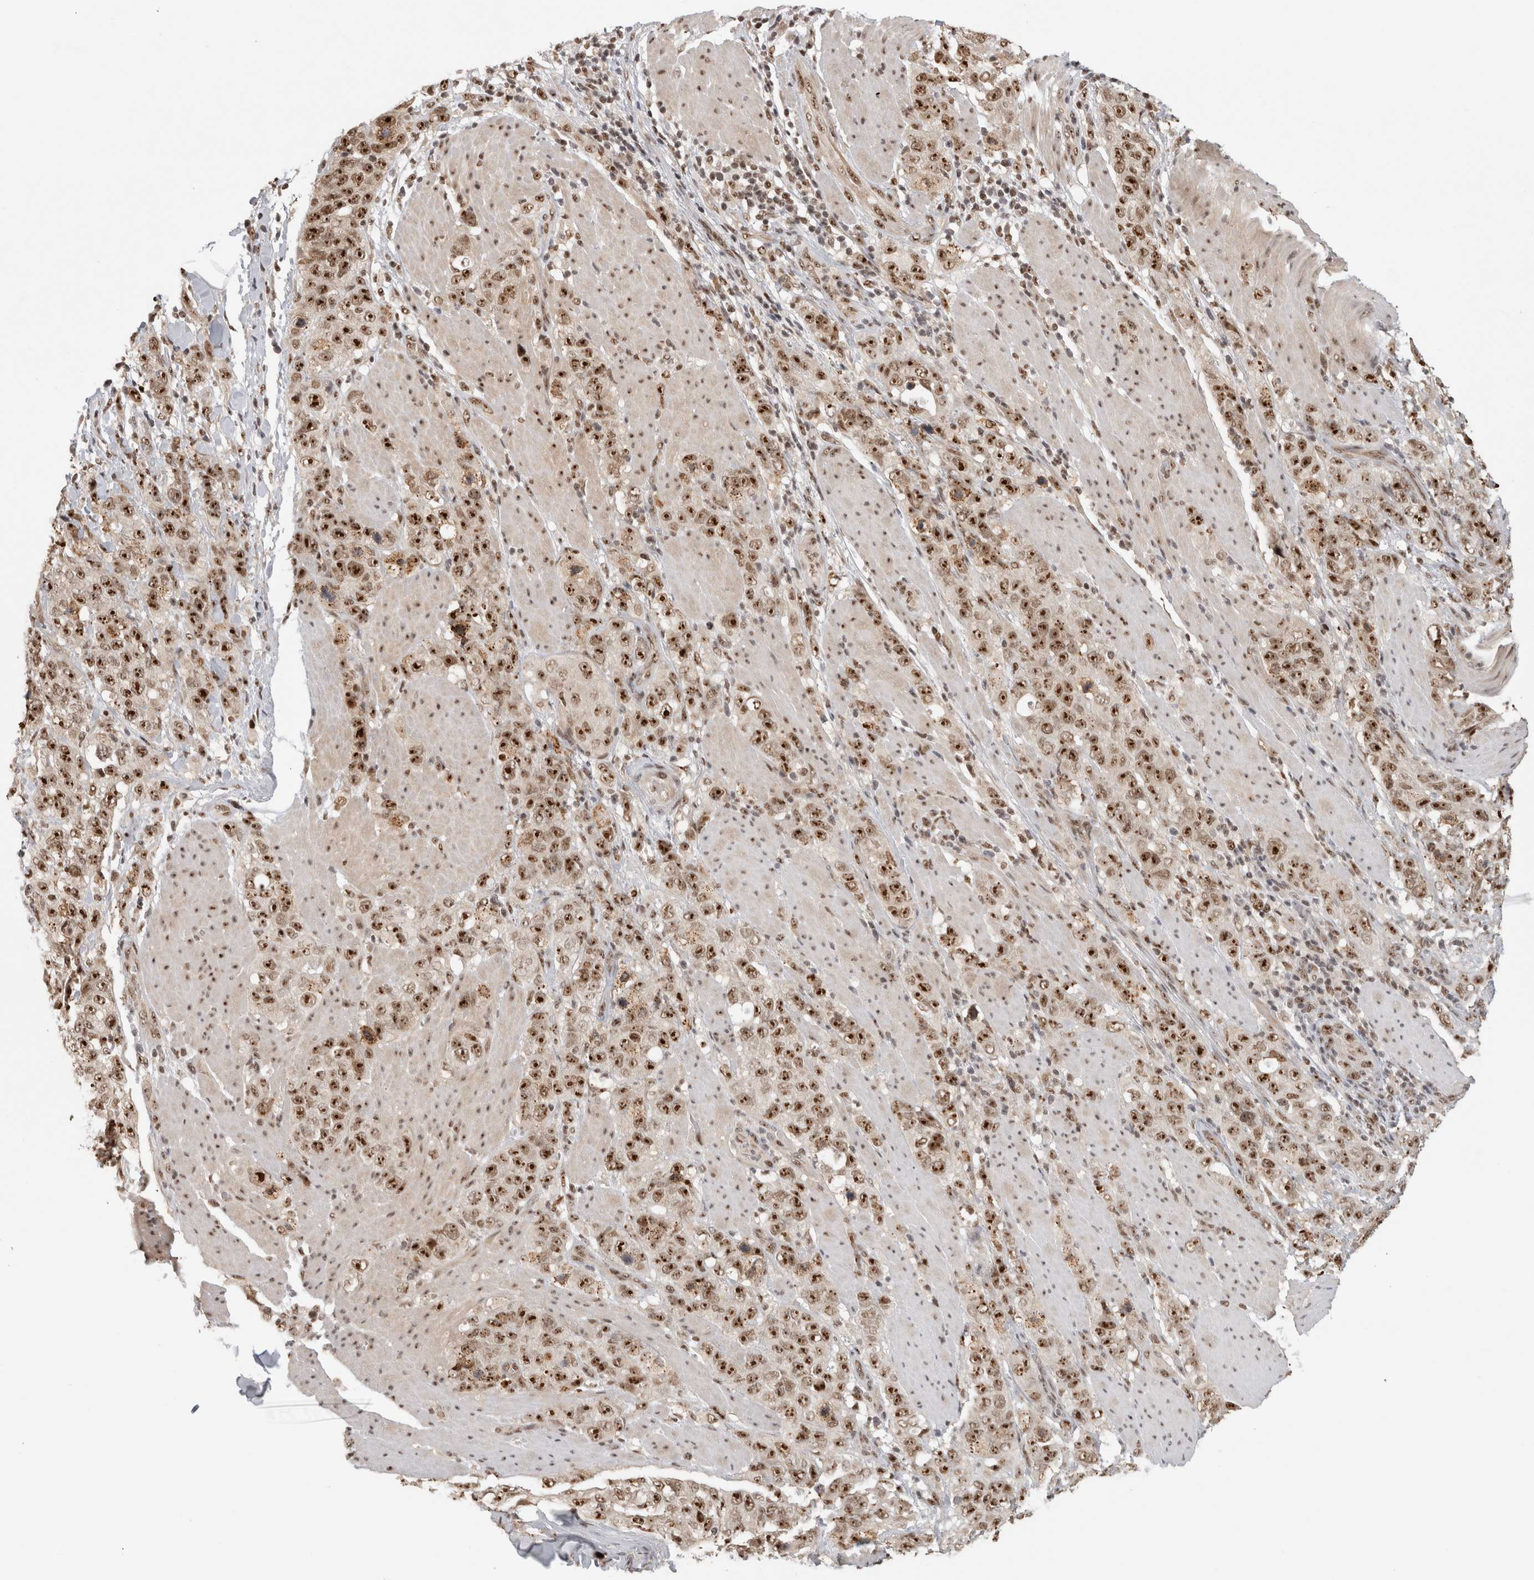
{"staining": {"intensity": "strong", "quantity": ">75%", "location": "nuclear"}, "tissue": "stomach cancer", "cell_type": "Tumor cells", "image_type": "cancer", "snomed": [{"axis": "morphology", "description": "Adenocarcinoma, NOS"}, {"axis": "topography", "description": "Stomach"}], "caption": "Immunohistochemistry image of neoplastic tissue: stomach cancer (adenocarcinoma) stained using IHC reveals high levels of strong protein expression localized specifically in the nuclear of tumor cells, appearing as a nuclear brown color.", "gene": "EBNA1BP2", "patient": {"sex": "male", "age": 48}}